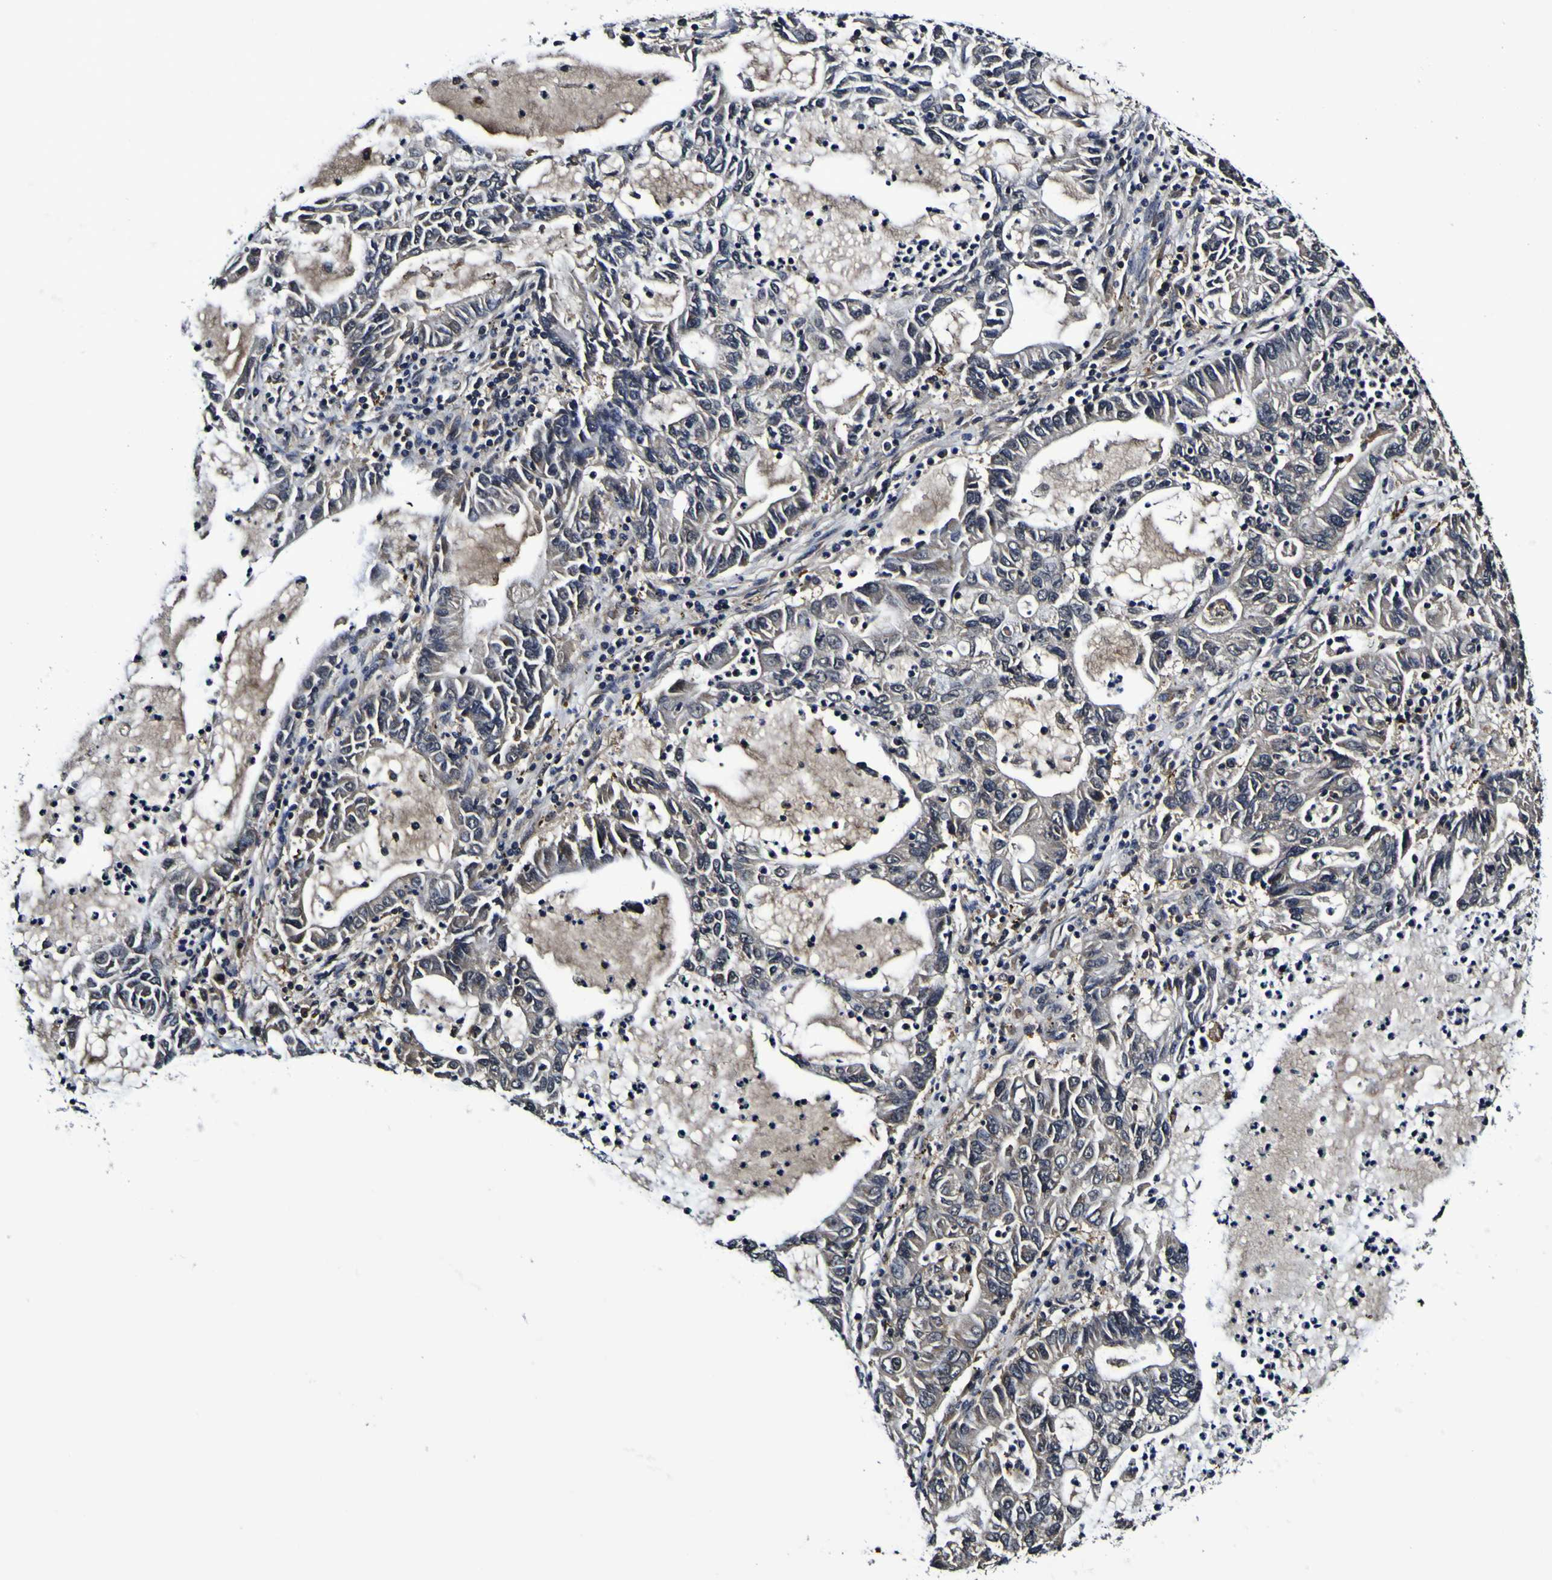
{"staining": {"intensity": "weak", "quantity": "25%-75%", "location": "cytoplasmic/membranous"}, "tissue": "lung cancer", "cell_type": "Tumor cells", "image_type": "cancer", "snomed": [{"axis": "morphology", "description": "Adenocarcinoma, NOS"}, {"axis": "topography", "description": "Lung"}], "caption": "A brown stain labels weak cytoplasmic/membranous expression of a protein in human lung adenocarcinoma tumor cells. Ihc stains the protein of interest in brown and the nuclei are stained blue.", "gene": "GPX1", "patient": {"sex": "female", "age": 51}}